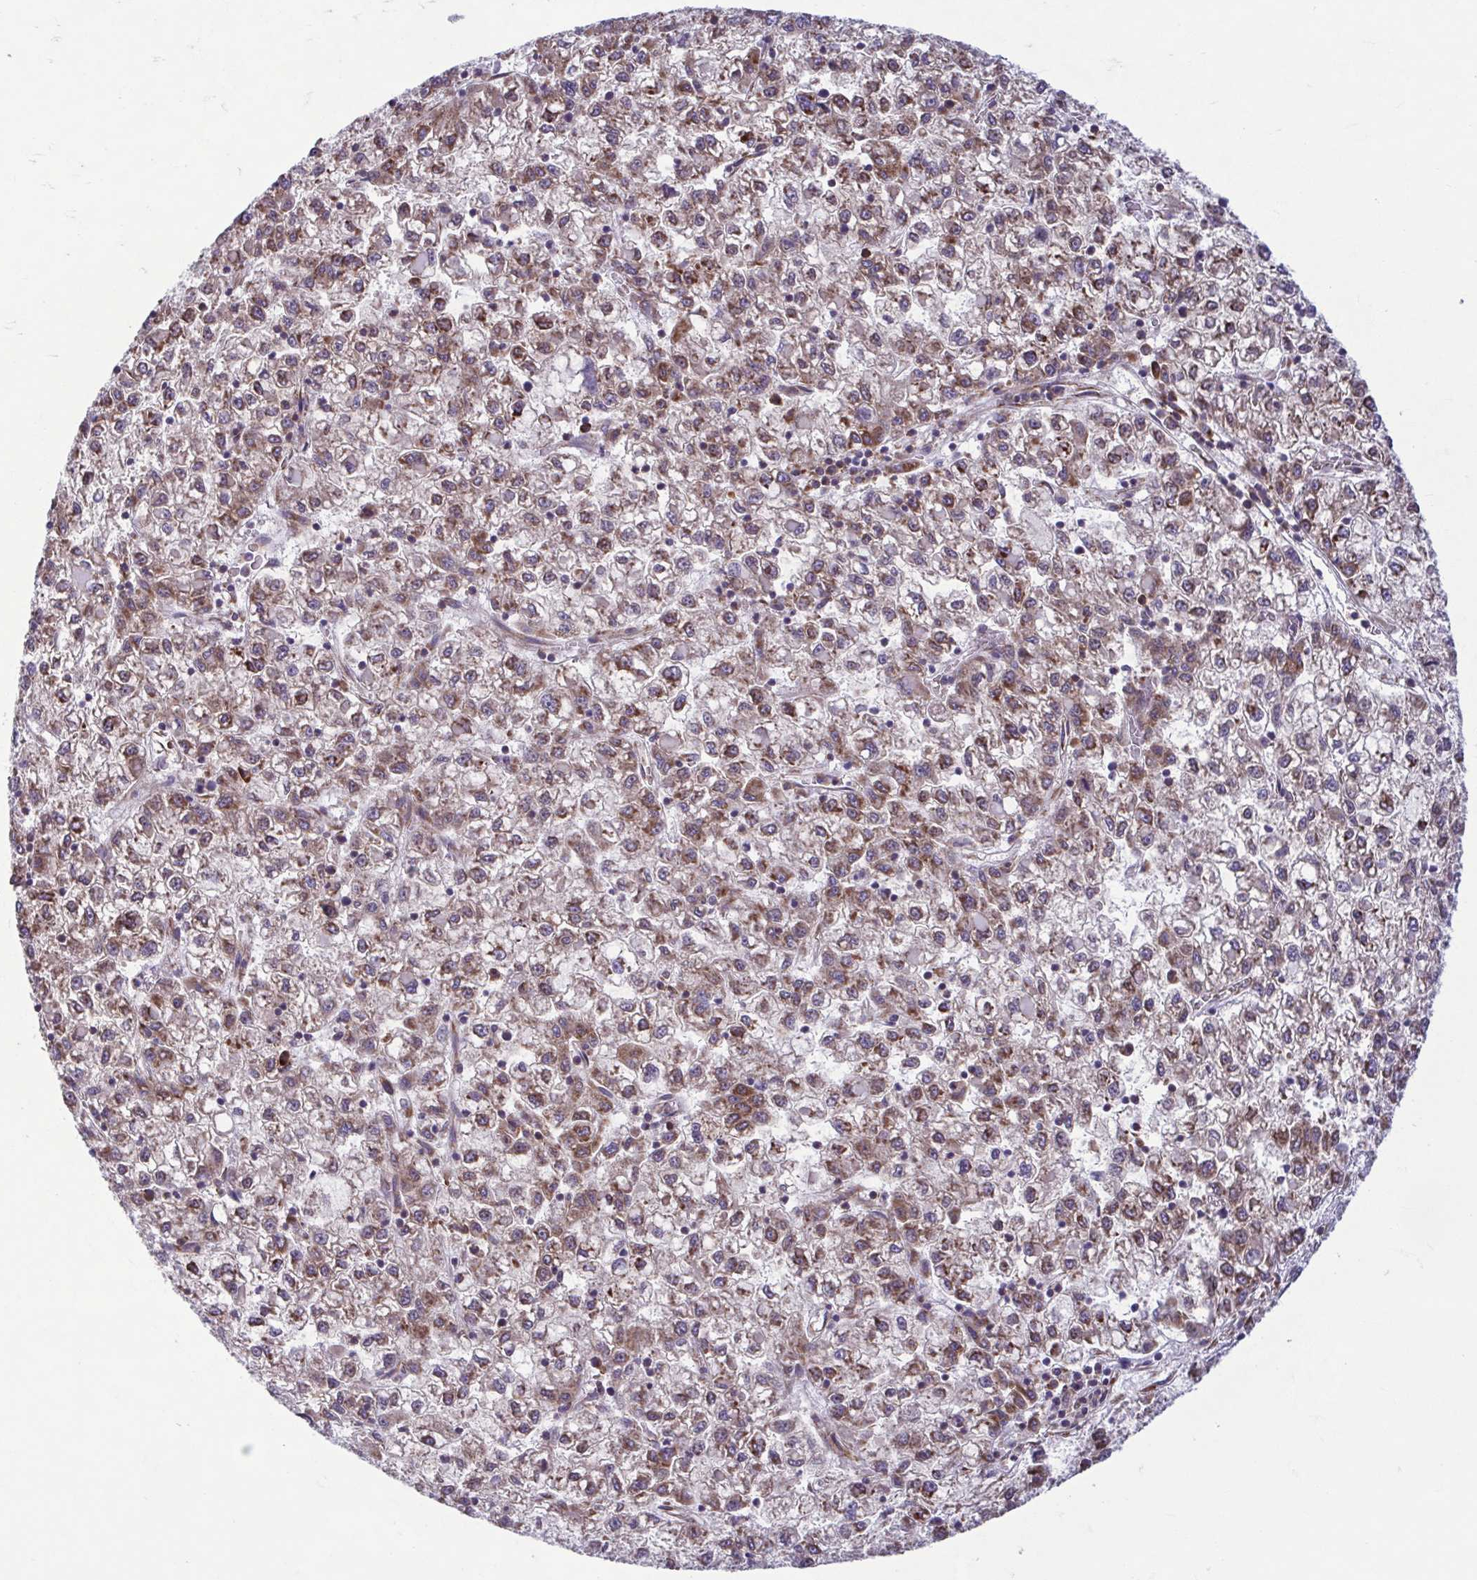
{"staining": {"intensity": "moderate", "quantity": ">75%", "location": "cytoplasmic/membranous"}, "tissue": "liver cancer", "cell_type": "Tumor cells", "image_type": "cancer", "snomed": [{"axis": "morphology", "description": "Carcinoma, Hepatocellular, NOS"}, {"axis": "topography", "description": "Liver"}], "caption": "Liver hepatocellular carcinoma was stained to show a protein in brown. There is medium levels of moderate cytoplasmic/membranous staining in about >75% of tumor cells. (brown staining indicates protein expression, while blue staining denotes nuclei).", "gene": "RPS16", "patient": {"sex": "male", "age": 40}}